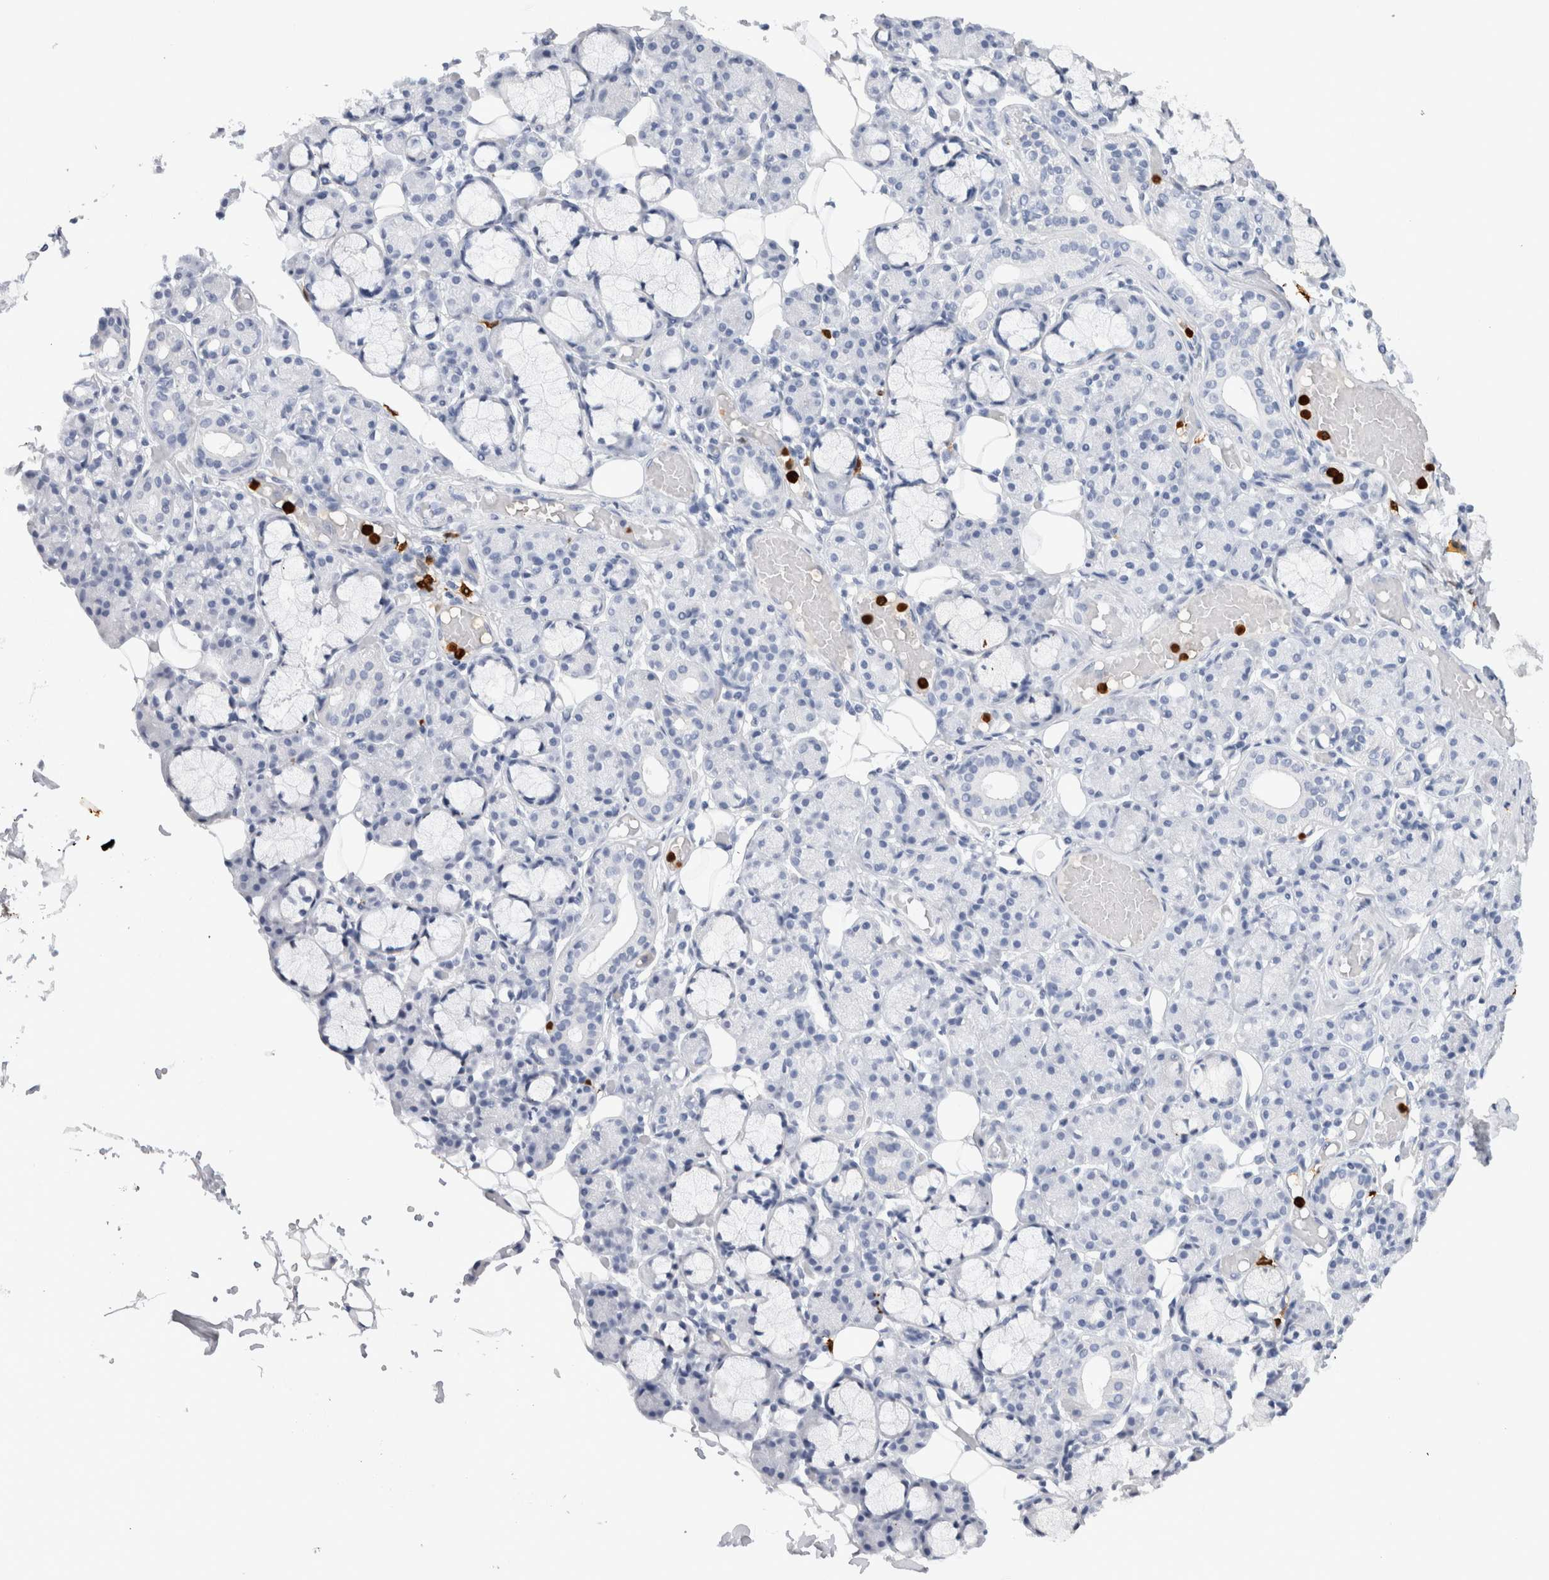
{"staining": {"intensity": "negative", "quantity": "none", "location": "none"}, "tissue": "salivary gland", "cell_type": "Glandular cells", "image_type": "normal", "snomed": [{"axis": "morphology", "description": "Normal tissue, NOS"}, {"axis": "topography", "description": "Salivary gland"}], "caption": "Immunohistochemical staining of normal salivary gland displays no significant staining in glandular cells. The staining is performed using DAB brown chromogen with nuclei counter-stained in using hematoxylin.", "gene": "S100A8", "patient": {"sex": "male", "age": 63}}